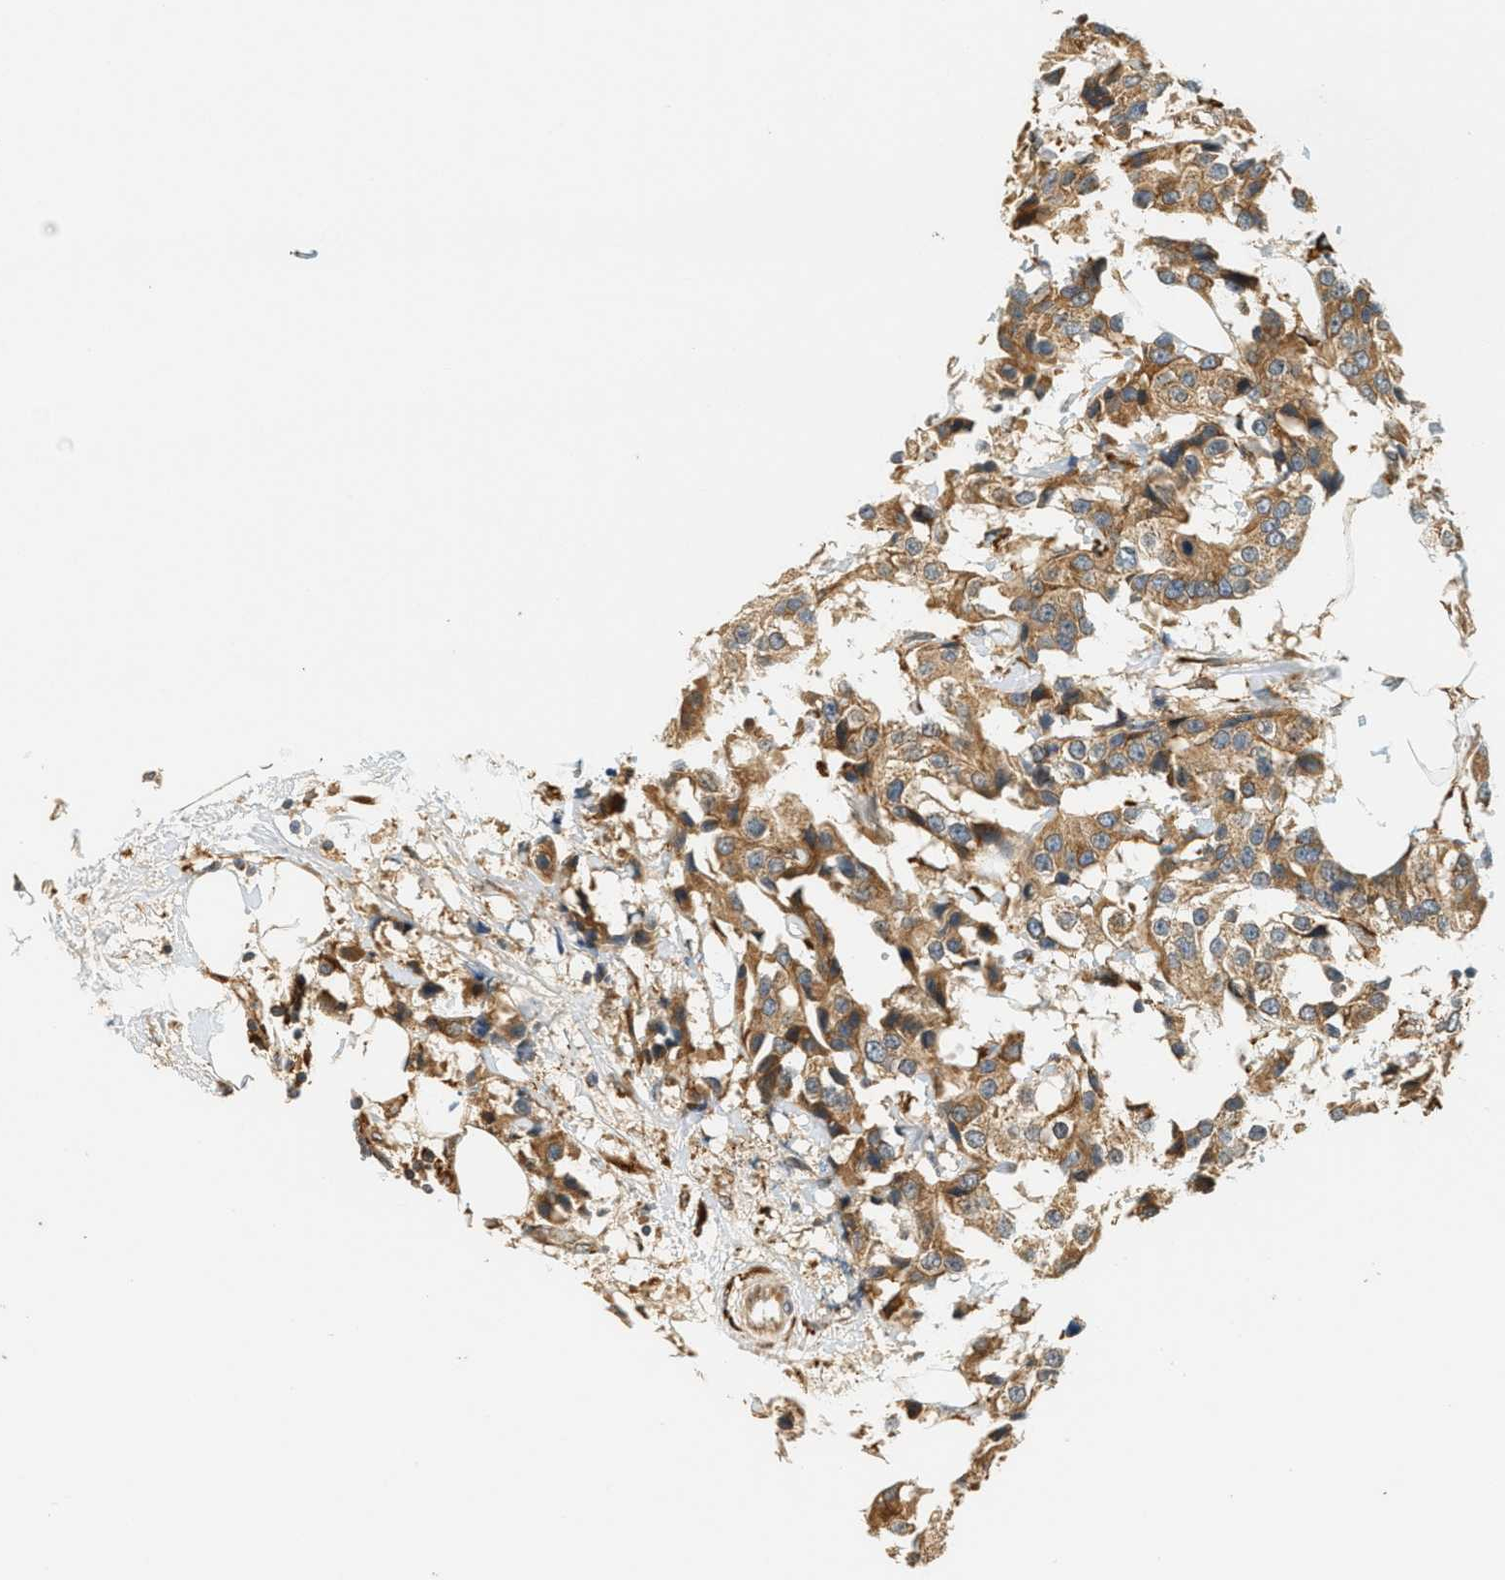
{"staining": {"intensity": "moderate", "quantity": ">75%", "location": "cytoplasmic/membranous"}, "tissue": "breast cancer", "cell_type": "Tumor cells", "image_type": "cancer", "snomed": [{"axis": "morphology", "description": "Normal tissue, NOS"}, {"axis": "morphology", "description": "Duct carcinoma"}, {"axis": "topography", "description": "Breast"}], "caption": "High-magnification brightfield microscopy of breast cancer (intraductal carcinoma) stained with DAB (3,3'-diaminobenzidine) (brown) and counterstained with hematoxylin (blue). tumor cells exhibit moderate cytoplasmic/membranous expression is appreciated in approximately>75% of cells.", "gene": "PDK1", "patient": {"sex": "female", "age": 39}}